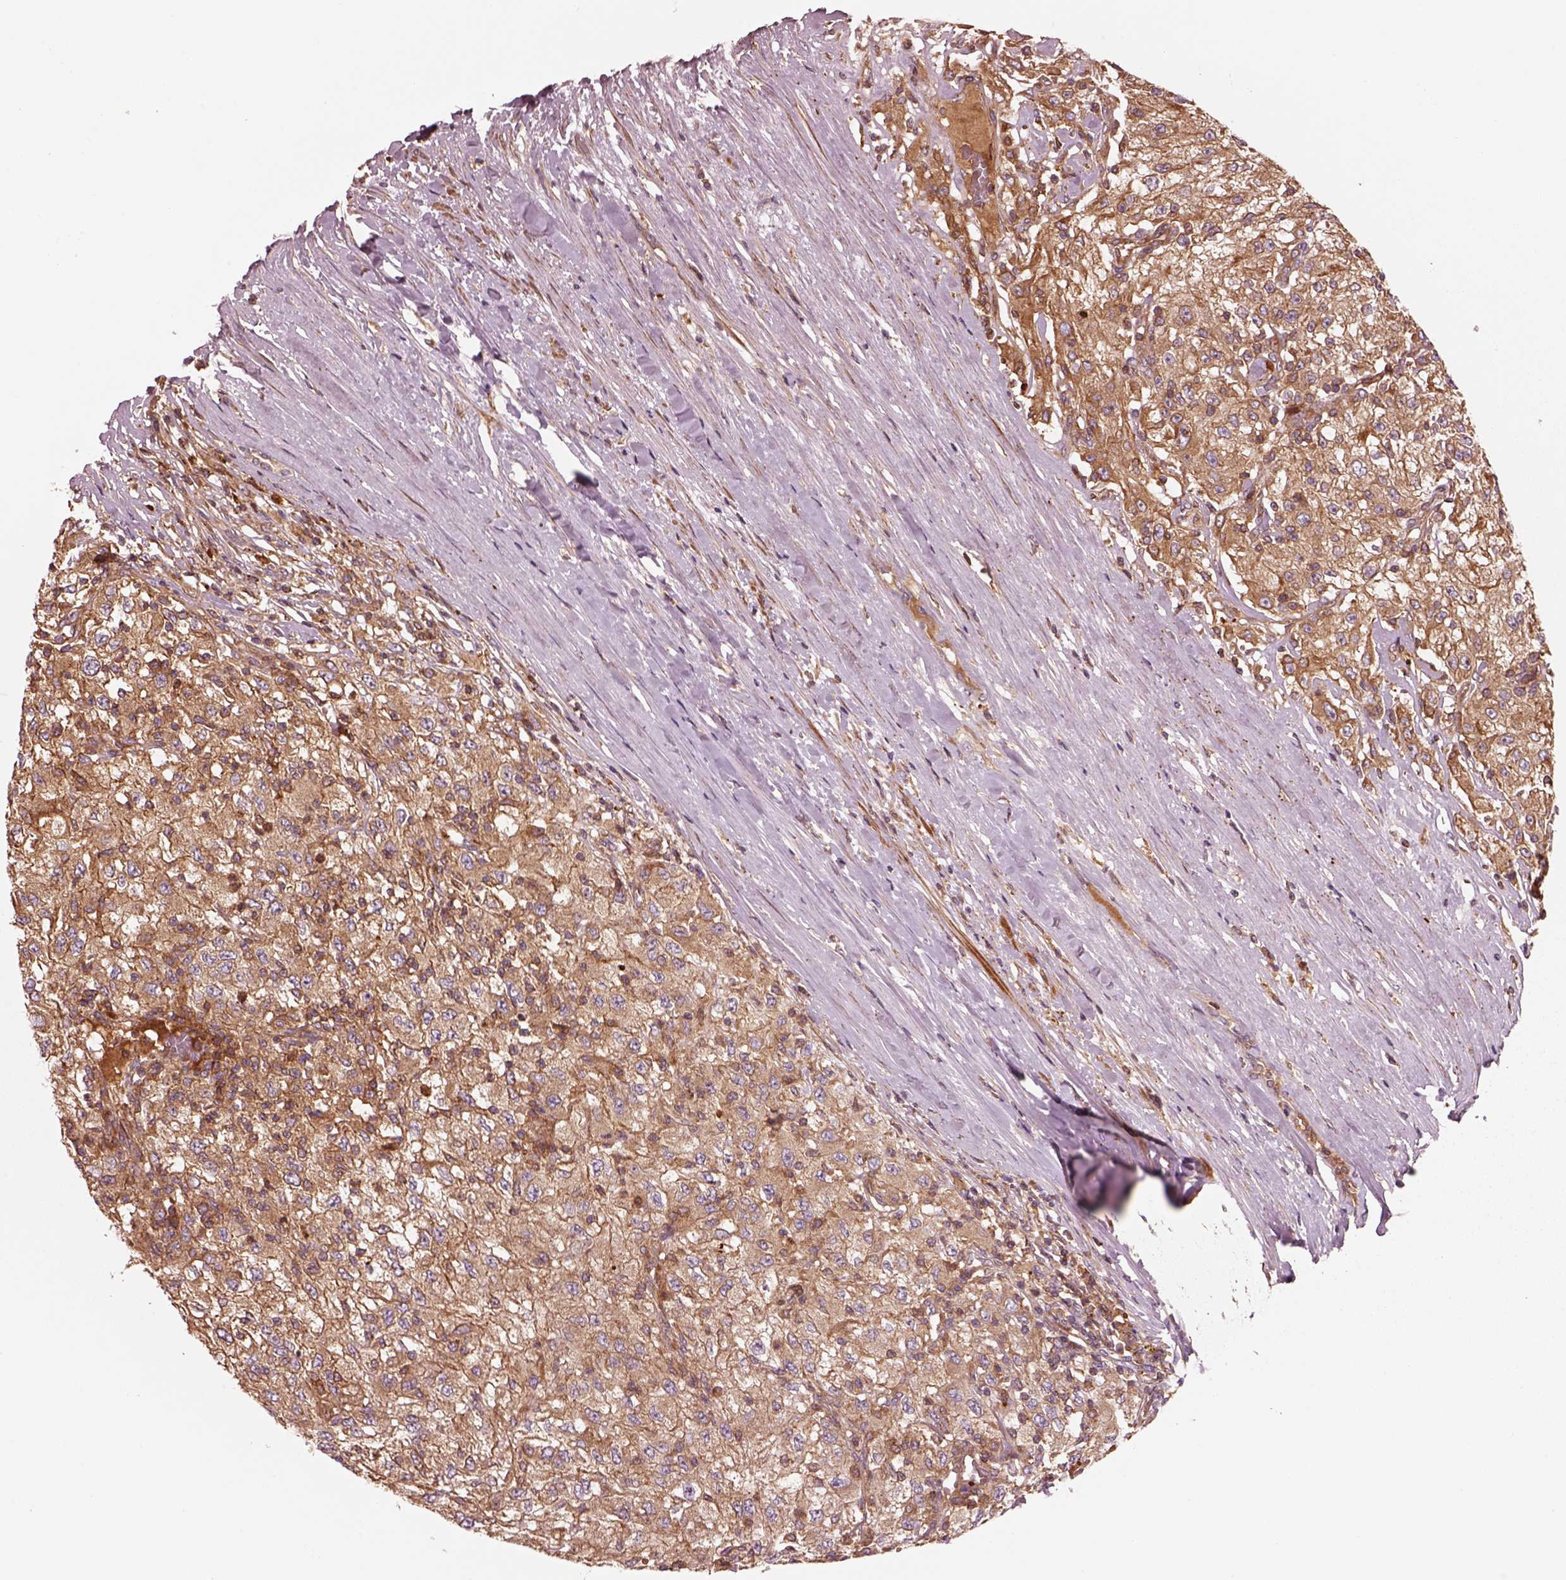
{"staining": {"intensity": "moderate", "quantity": ">75%", "location": "cytoplasmic/membranous"}, "tissue": "renal cancer", "cell_type": "Tumor cells", "image_type": "cancer", "snomed": [{"axis": "morphology", "description": "Adenocarcinoma, NOS"}, {"axis": "topography", "description": "Kidney"}], "caption": "IHC image of neoplastic tissue: renal cancer stained using IHC displays medium levels of moderate protein expression localized specifically in the cytoplasmic/membranous of tumor cells, appearing as a cytoplasmic/membranous brown color.", "gene": "ASCC2", "patient": {"sex": "female", "age": 67}}